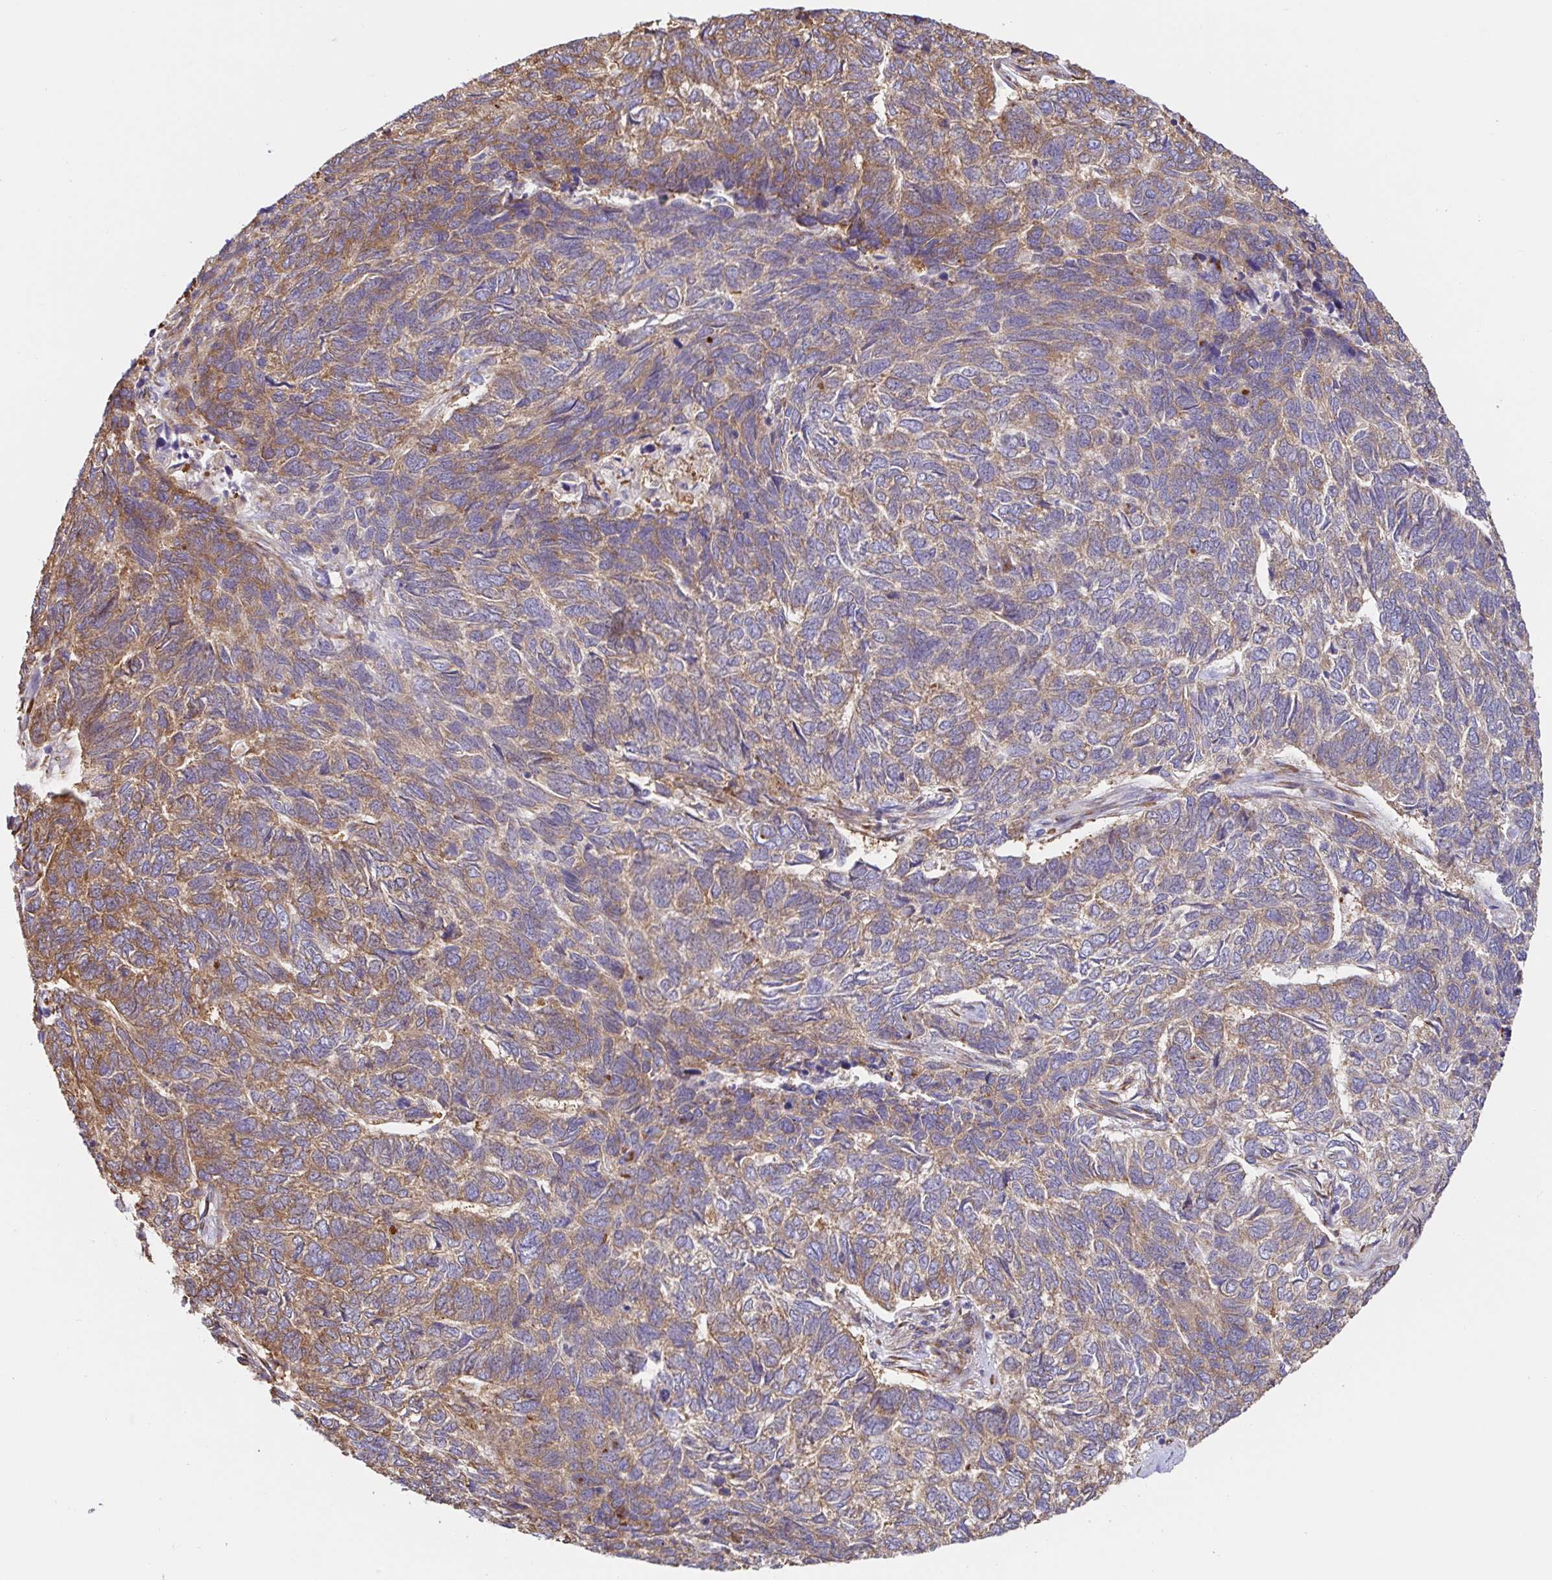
{"staining": {"intensity": "moderate", "quantity": ">75%", "location": "cytoplasmic/membranous"}, "tissue": "skin cancer", "cell_type": "Tumor cells", "image_type": "cancer", "snomed": [{"axis": "morphology", "description": "Basal cell carcinoma"}, {"axis": "topography", "description": "Skin"}], "caption": "A histopathology image of human skin basal cell carcinoma stained for a protein shows moderate cytoplasmic/membranous brown staining in tumor cells.", "gene": "PDPK1", "patient": {"sex": "female", "age": 65}}